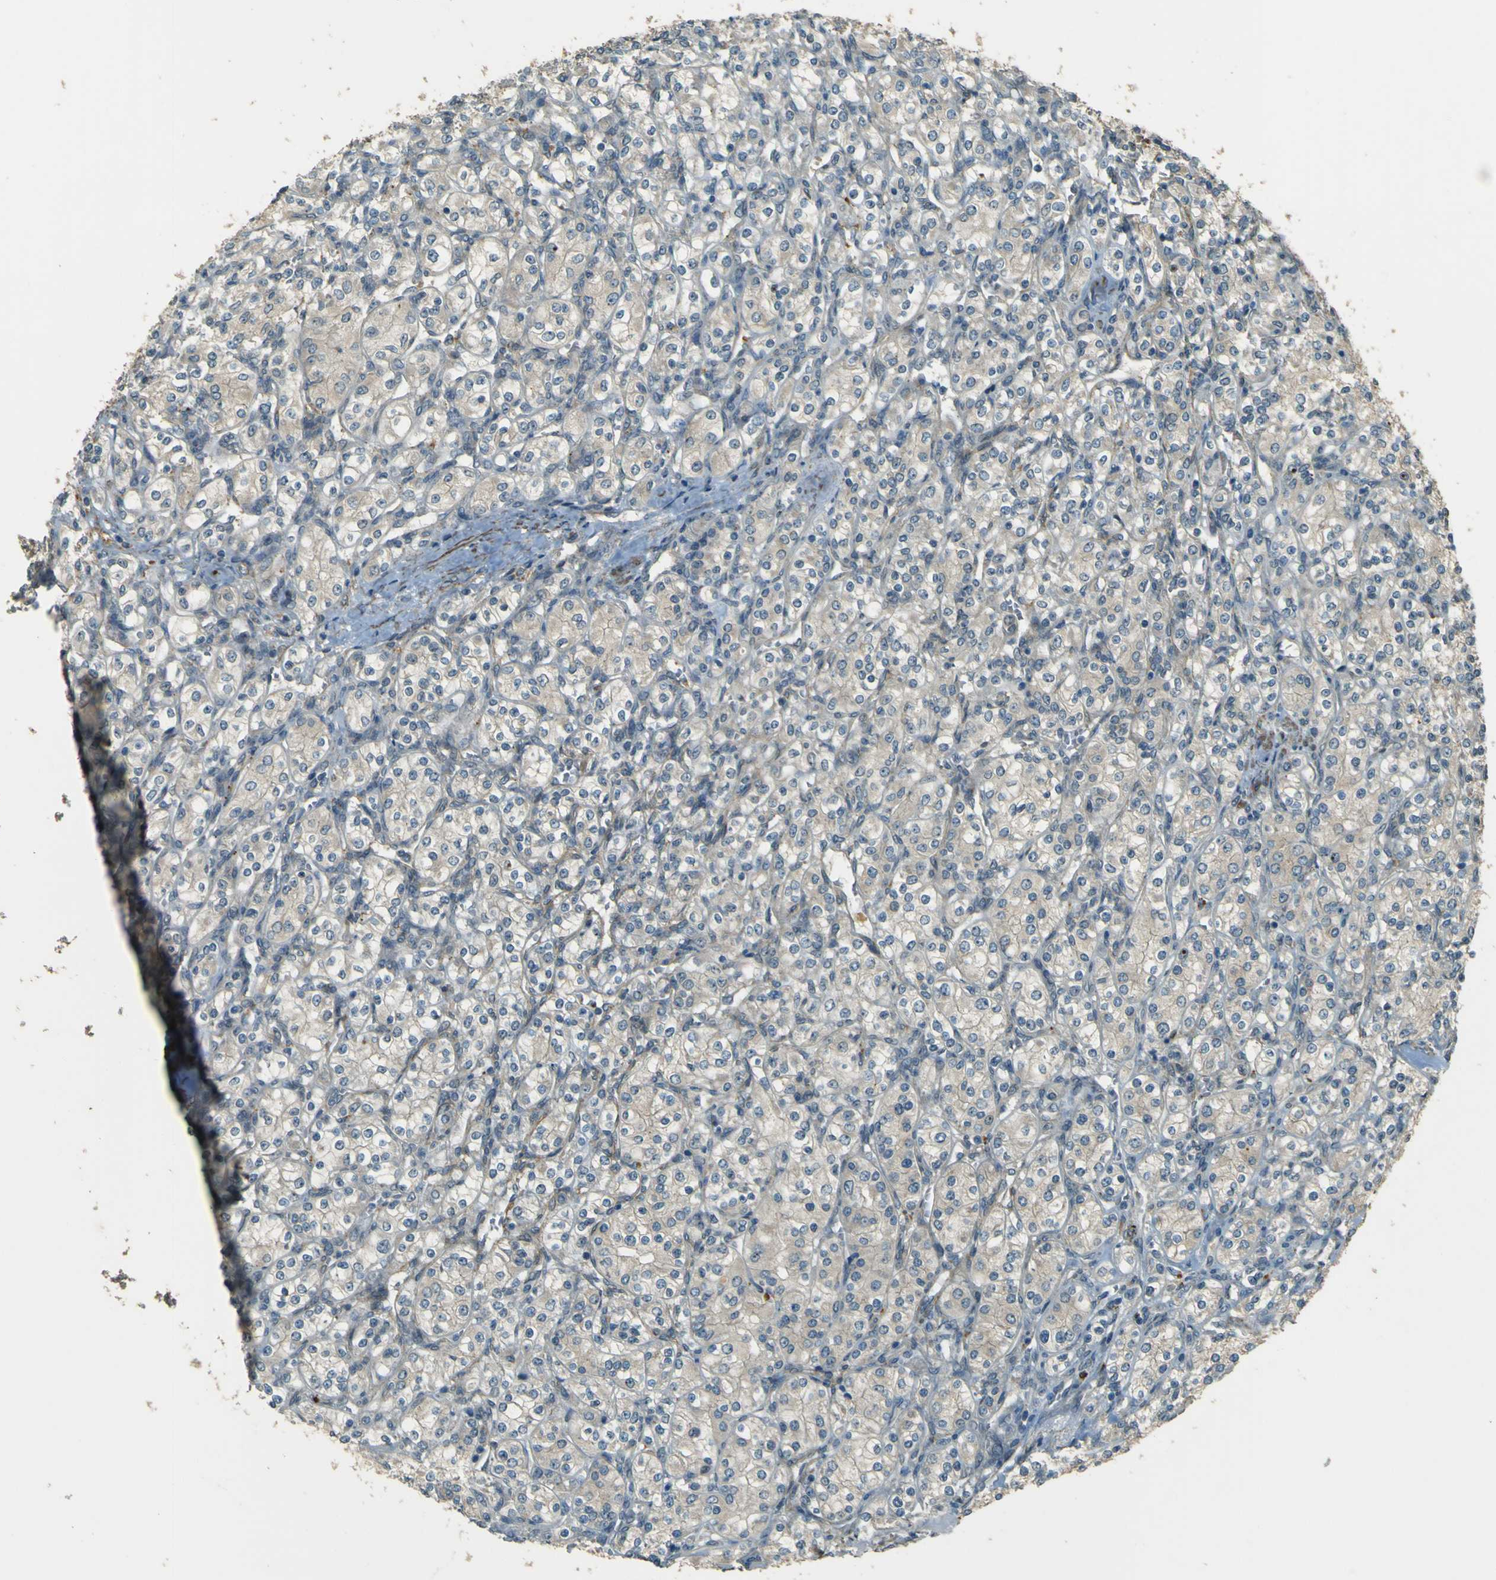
{"staining": {"intensity": "negative", "quantity": "none", "location": "none"}, "tissue": "renal cancer", "cell_type": "Tumor cells", "image_type": "cancer", "snomed": [{"axis": "morphology", "description": "Adenocarcinoma, NOS"}, {"axis": "topography", "description": "Kidney"}], "caption": "High power microscopy photomicrograph of an IHC histopathology image of renal cancer, revealing no significant staining in tumor cells.", "gene": "NEXN", "patient": {"sex": "male", "age": 77}}